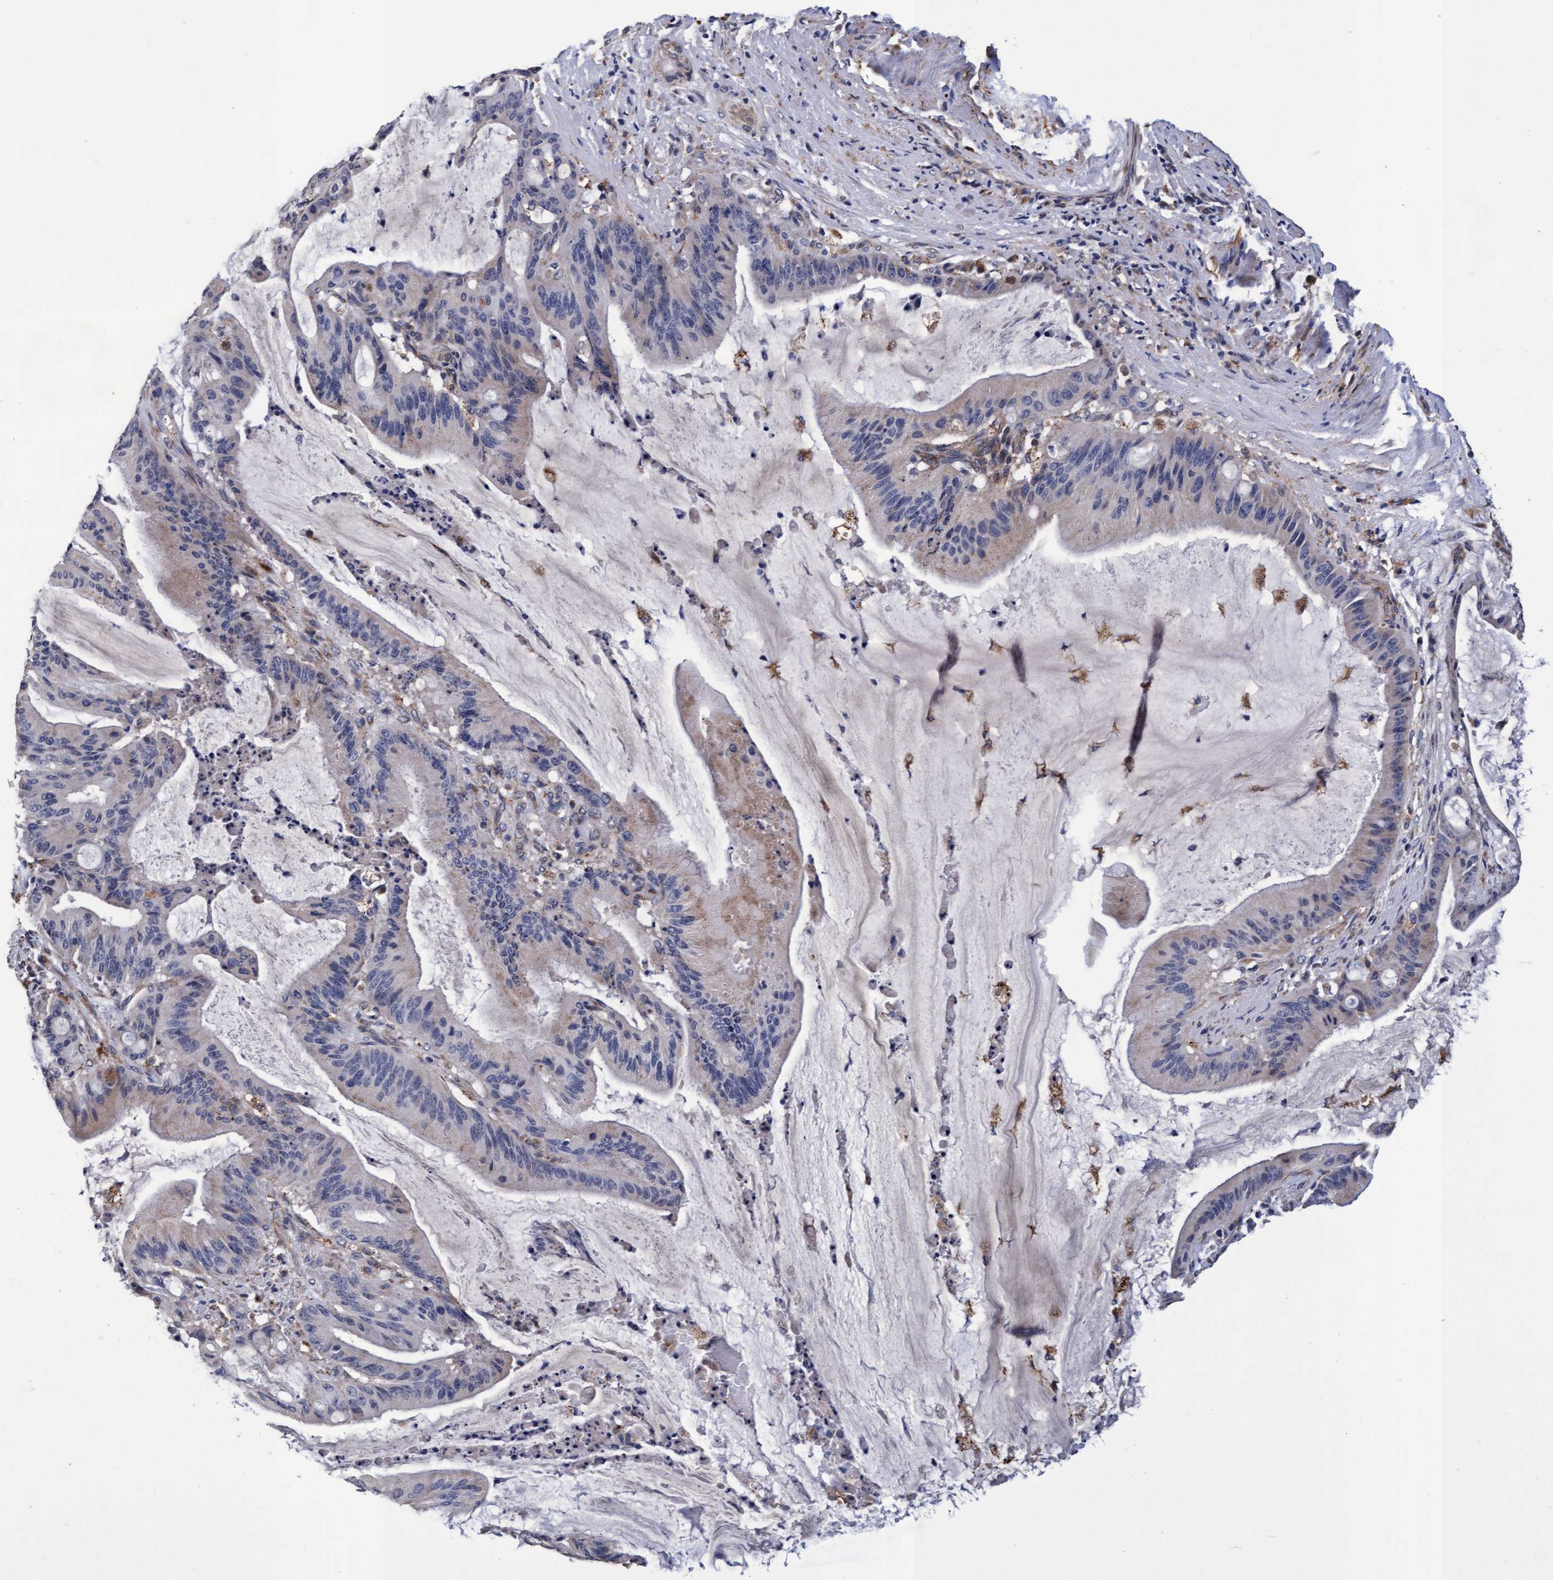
{"staining": {"intensity": "negative", "quantity": "none", "location": "none"}, "tissue": "liver cancer", "cell_type": "Tumor cells", "image_type": "cancer", "snomed": [{"axis": "morphology", "description": "Normal tissue, NOS"}, {"axis": "morphology", "description": "Cholangiocarcinoma"}, {"axis": "topography", "description": "Liver"}, {"axis": "topography", "description": "Peripheral nerve tissue"}], "caption": "Immunohistochemistry (IHC) histopathology image of human liver cancer (cholangiocarcinoma) stained for a protein (brown), which reveals no positivity in tumor cells.", "gene": "CPQ", "patient": {"sex": "female", "age": 73}}